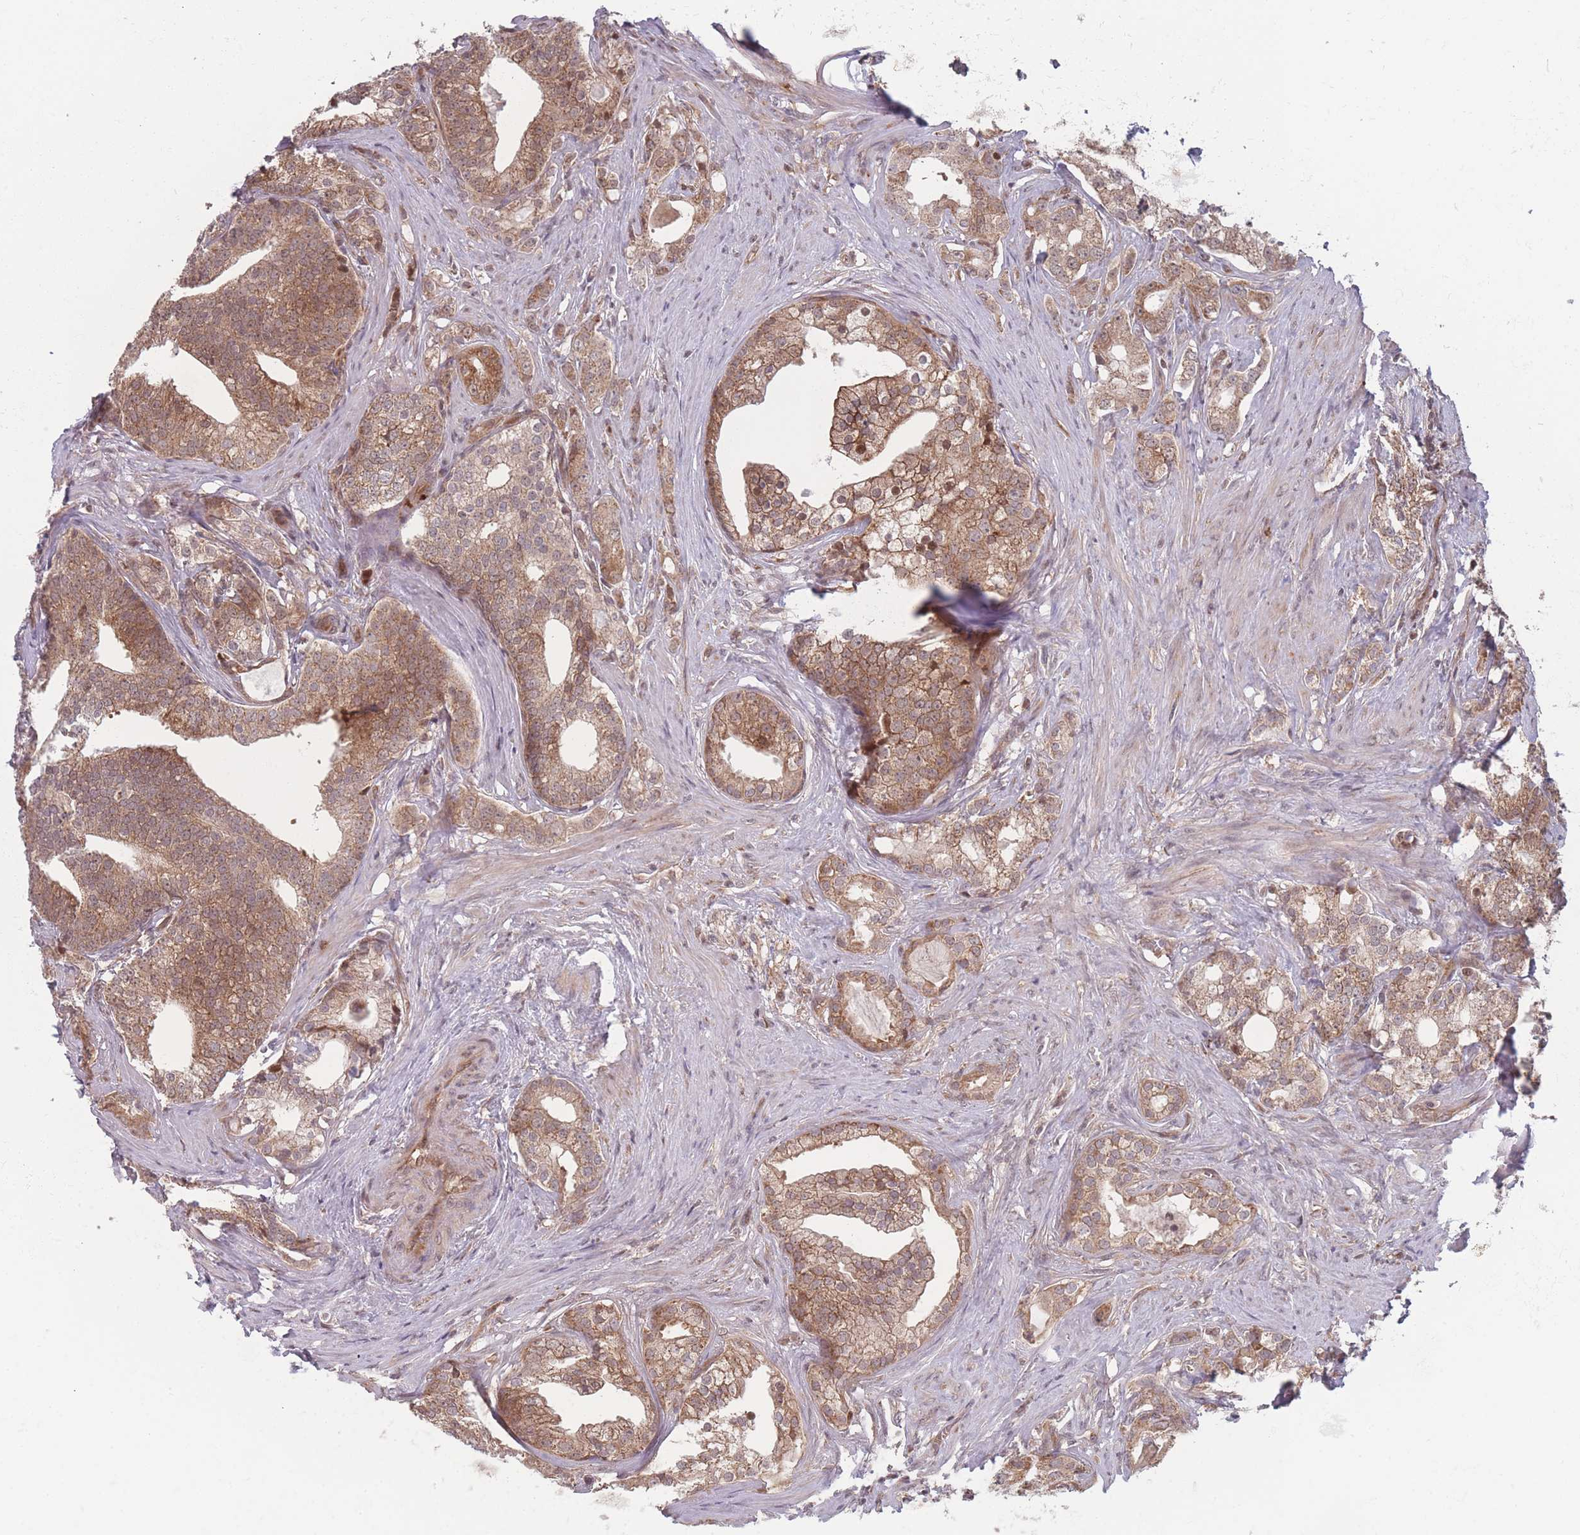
{"staining": {"intensity": "moderate", "quantity": ">75%", "location": "cytoplasmic/membranous"}, "tissue": "prostate cancer", "cell_type": "Tumor cells", "image_type": "cancer", "snomed": [{"axis": "morphology", "description": "Adenocarcinoma, Low grade"}, {"axis": "topography", "description": "Prostate"}], "caption": "There is medium levels of moderate cytoplasmic/membranous staining in tumor cells of prostate adenocarcinoma (low-grade), as demonstrated by immunohistochemical staining (brown color).", "gene": "RPS18", "patient": {"sex": "male", "age": 71}}